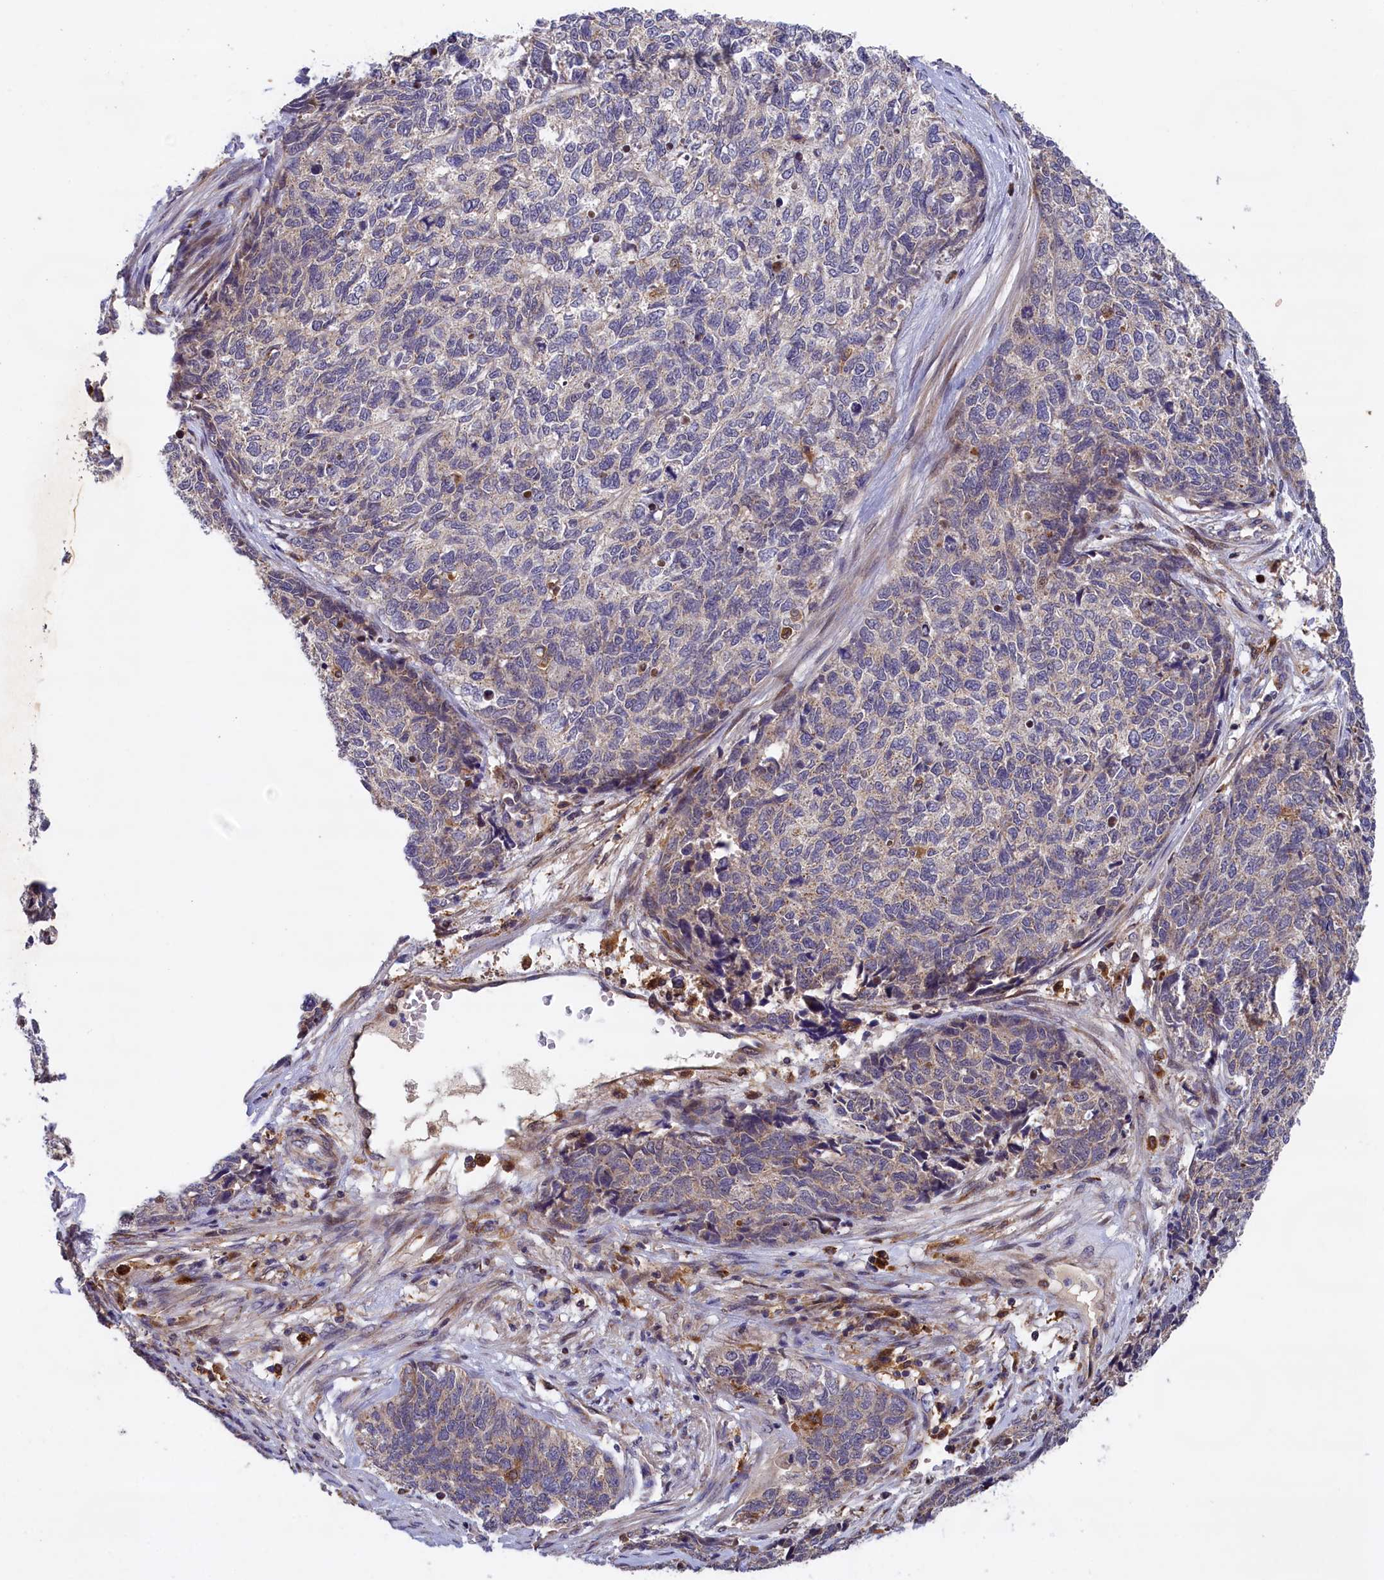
{"staining": {"intensity": "weak", "quantity": "<25%", "location": "cytoplasmic/membranous"}, "tissue": "cervical cancer", "cell_type": "Tumor cells", "image_type": "cancer", "snomed": [{"axis": "morphology", "description": "Squamous cell carcinoma, NOS"}, {"axis": "topography", "description": "Cervix"}], "caption": "The histopathology image displays no staining of tumor cells in cervical cancer.", "gene": "NAIP", "patient": {"sex": "female", "age": 63}}